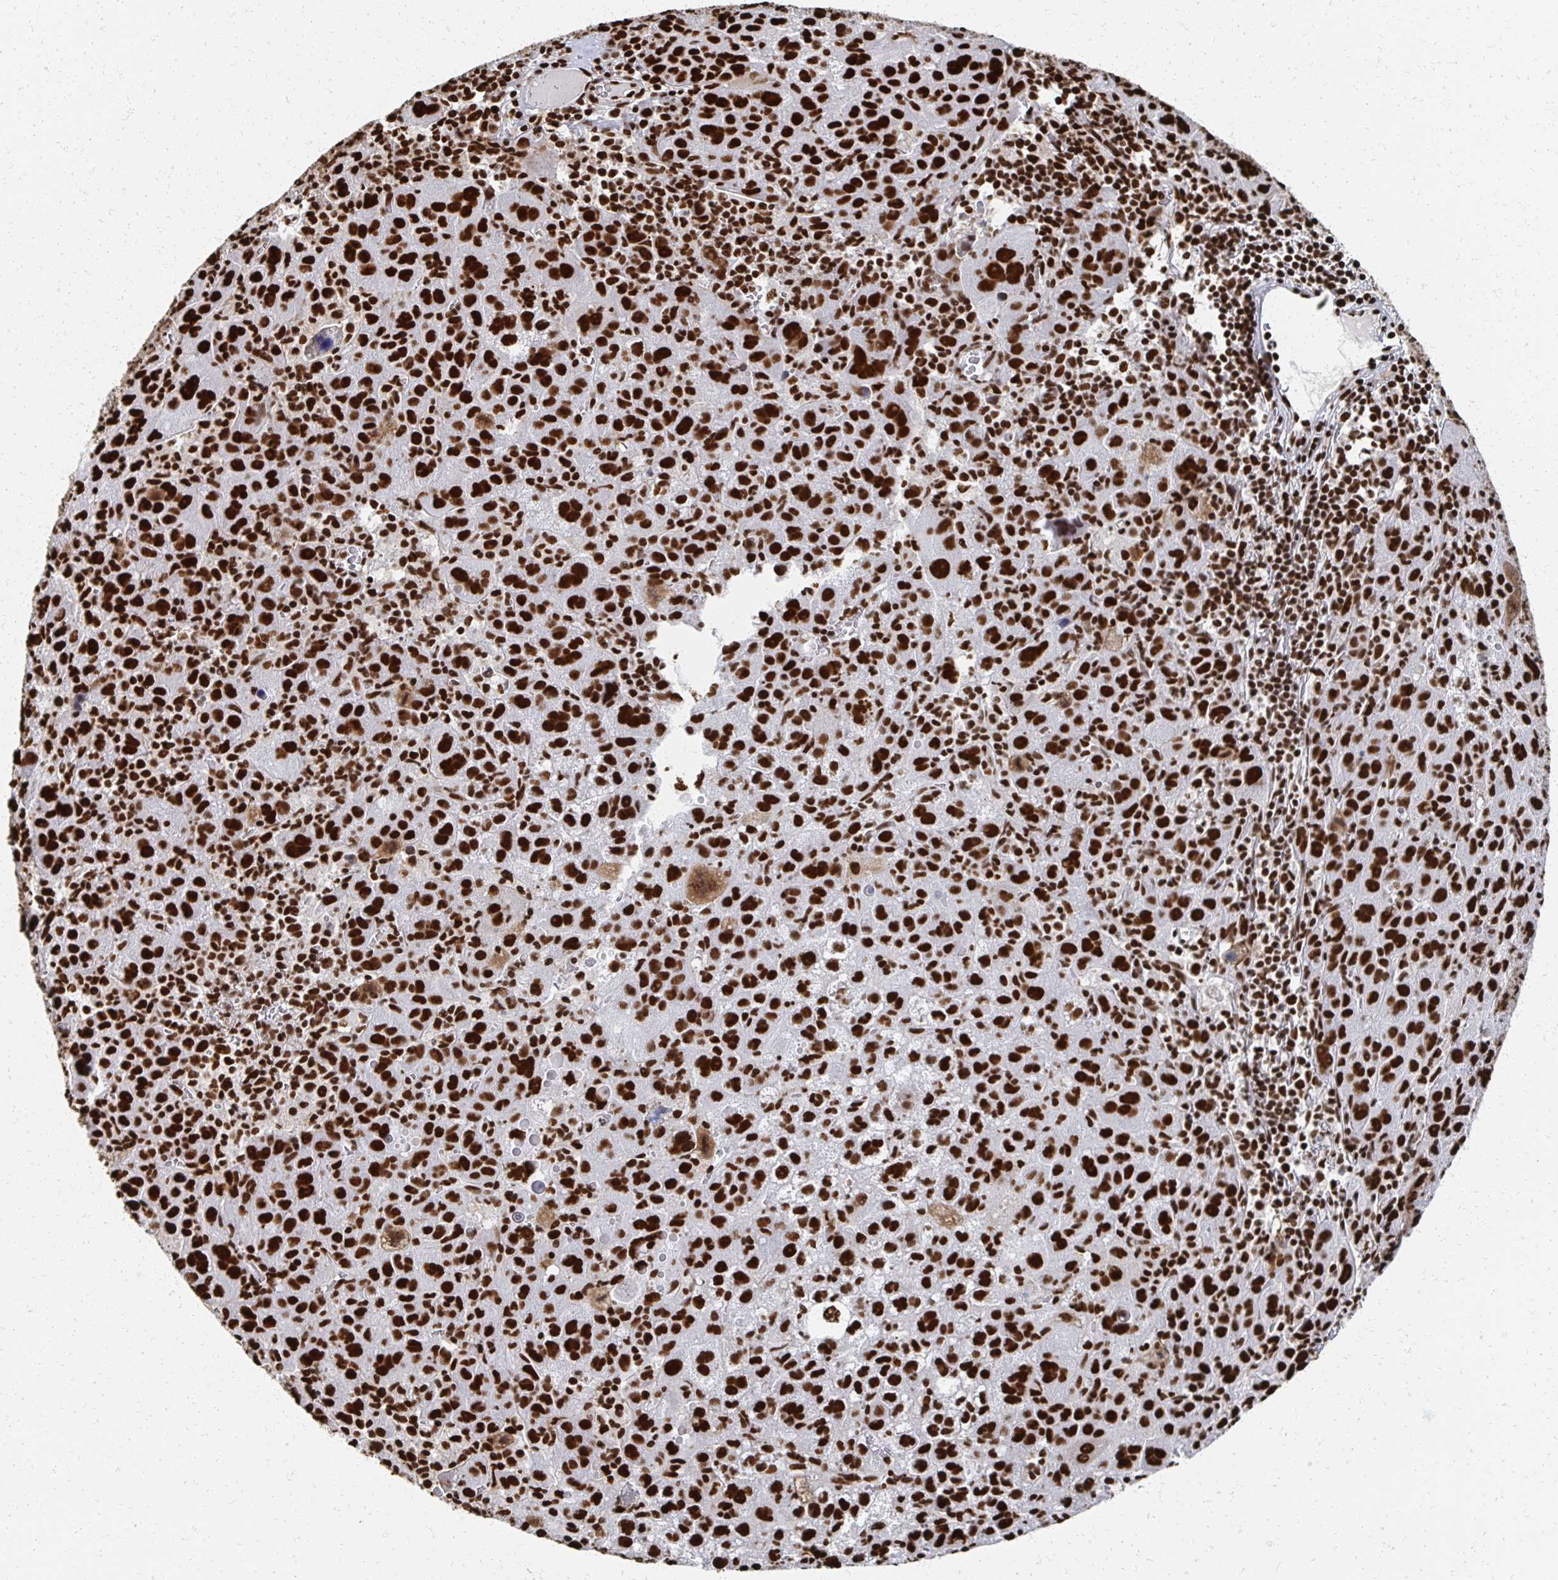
{"staining": {"intensity": "strong", "quantity": ">75%", "location": "nuclear"}, "tissue": "liver cancer", "cell_type": "Tumor cells", "image_type": "cancer", "snomed": [{"axis": "morphology", "description": "Carcinoma, Hepatocellular, NOS"}, {"axis": "topography", "description": "Liver"}], "caption": "IHC of human liver cancer (hepatocellular carcinoma) displays high levels of strong nuclear positivity in about >75% of tumor cells.", "gene": "RBBP7", "patient": {"sex": "female", "age": 77}}